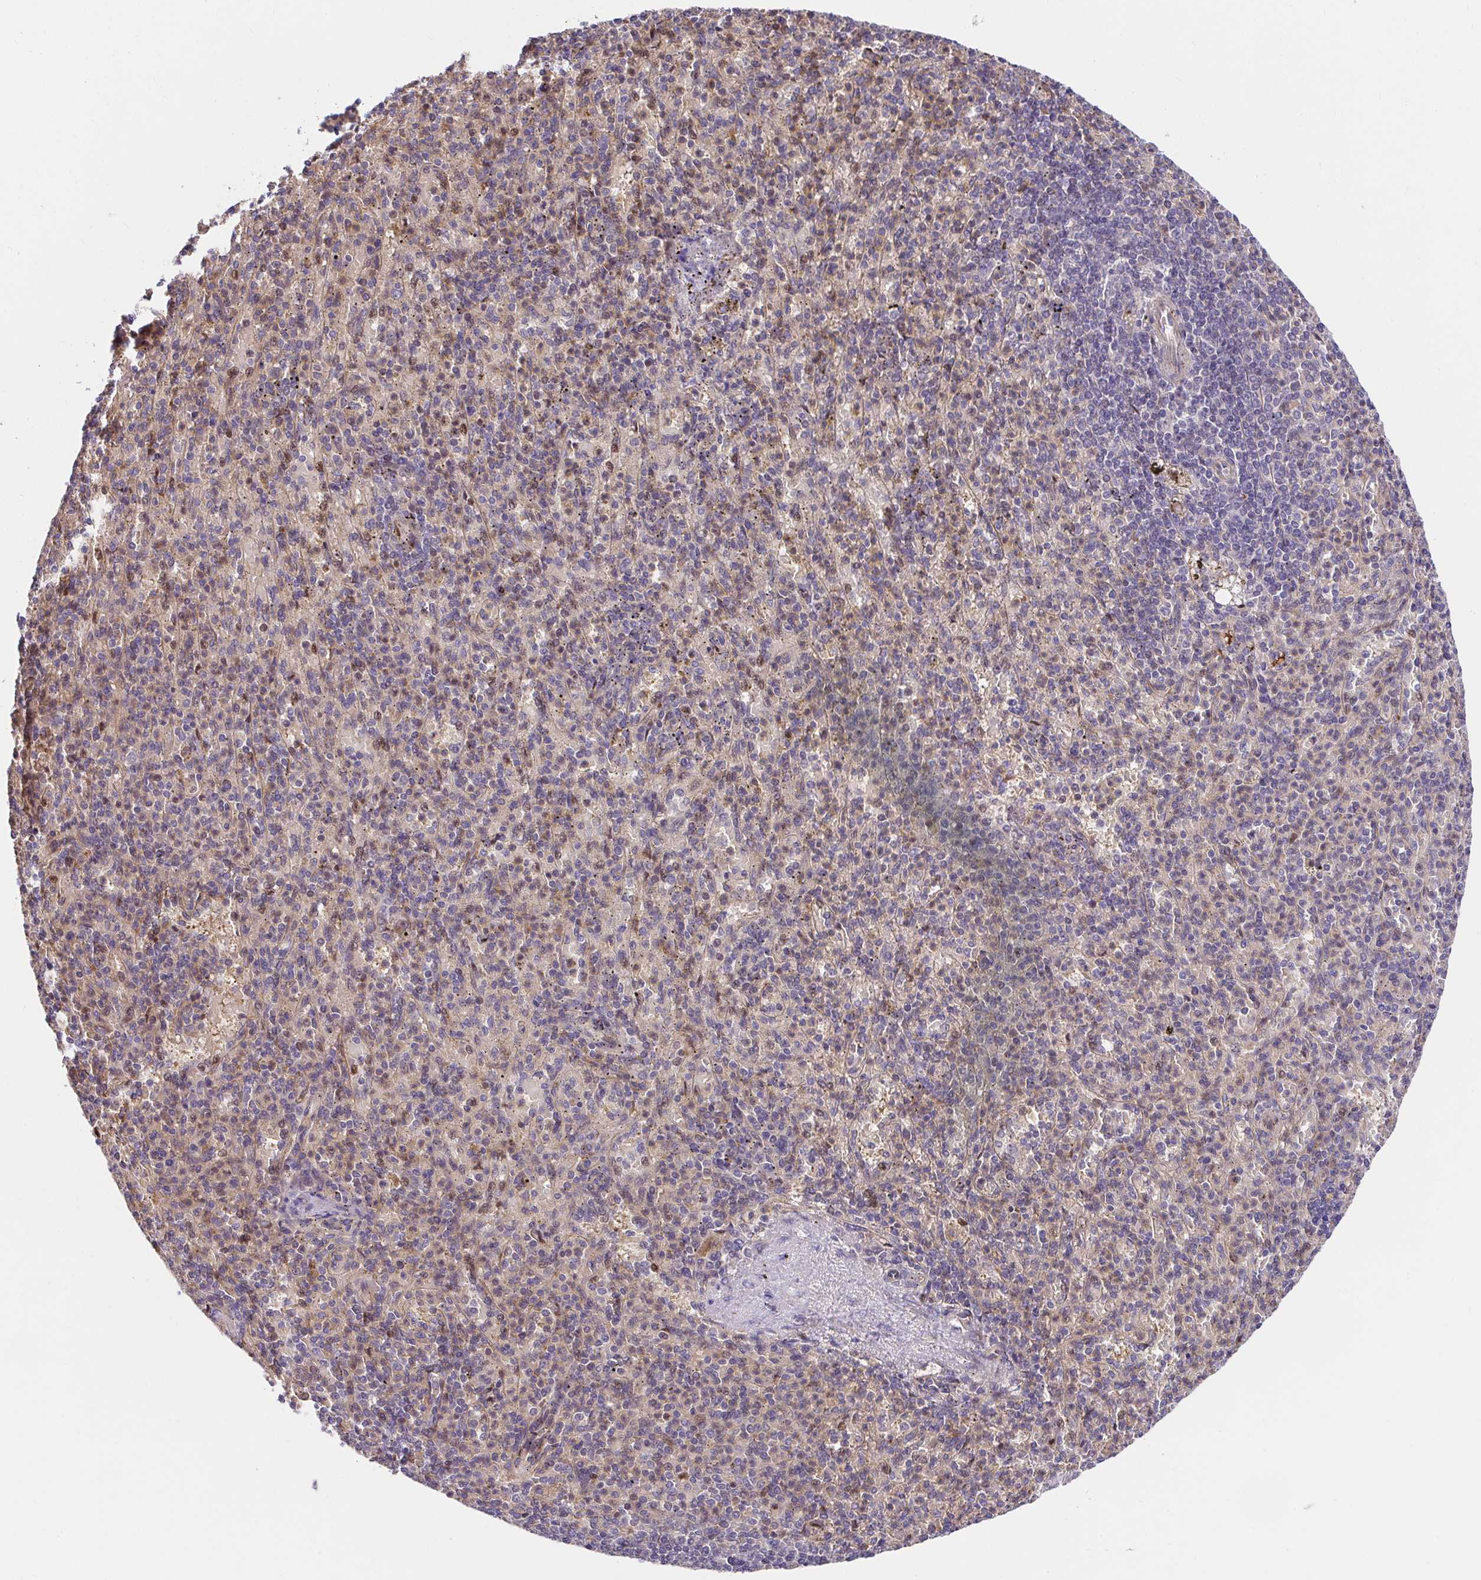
{"staining": {"intensity": "moderate", "quantity": "25%-75%", "location": "cytoplasmic/membranous"}, "tissue": "spleen", "cell_type": "Cells in red pulp", "image_type": "normal", "snomed": [{"axis": "morphology", "description": "Normal tissue, NOS"}, {"axis": "topography", "description": "Spleen"}], "caption": "The immunohistochemical stain labels moderate cytoplasmic/membranous positivity in cells in red pulp of benign spleen.", "gene": "TRIM55", "patient": {"sex": "female", "age": 74}}